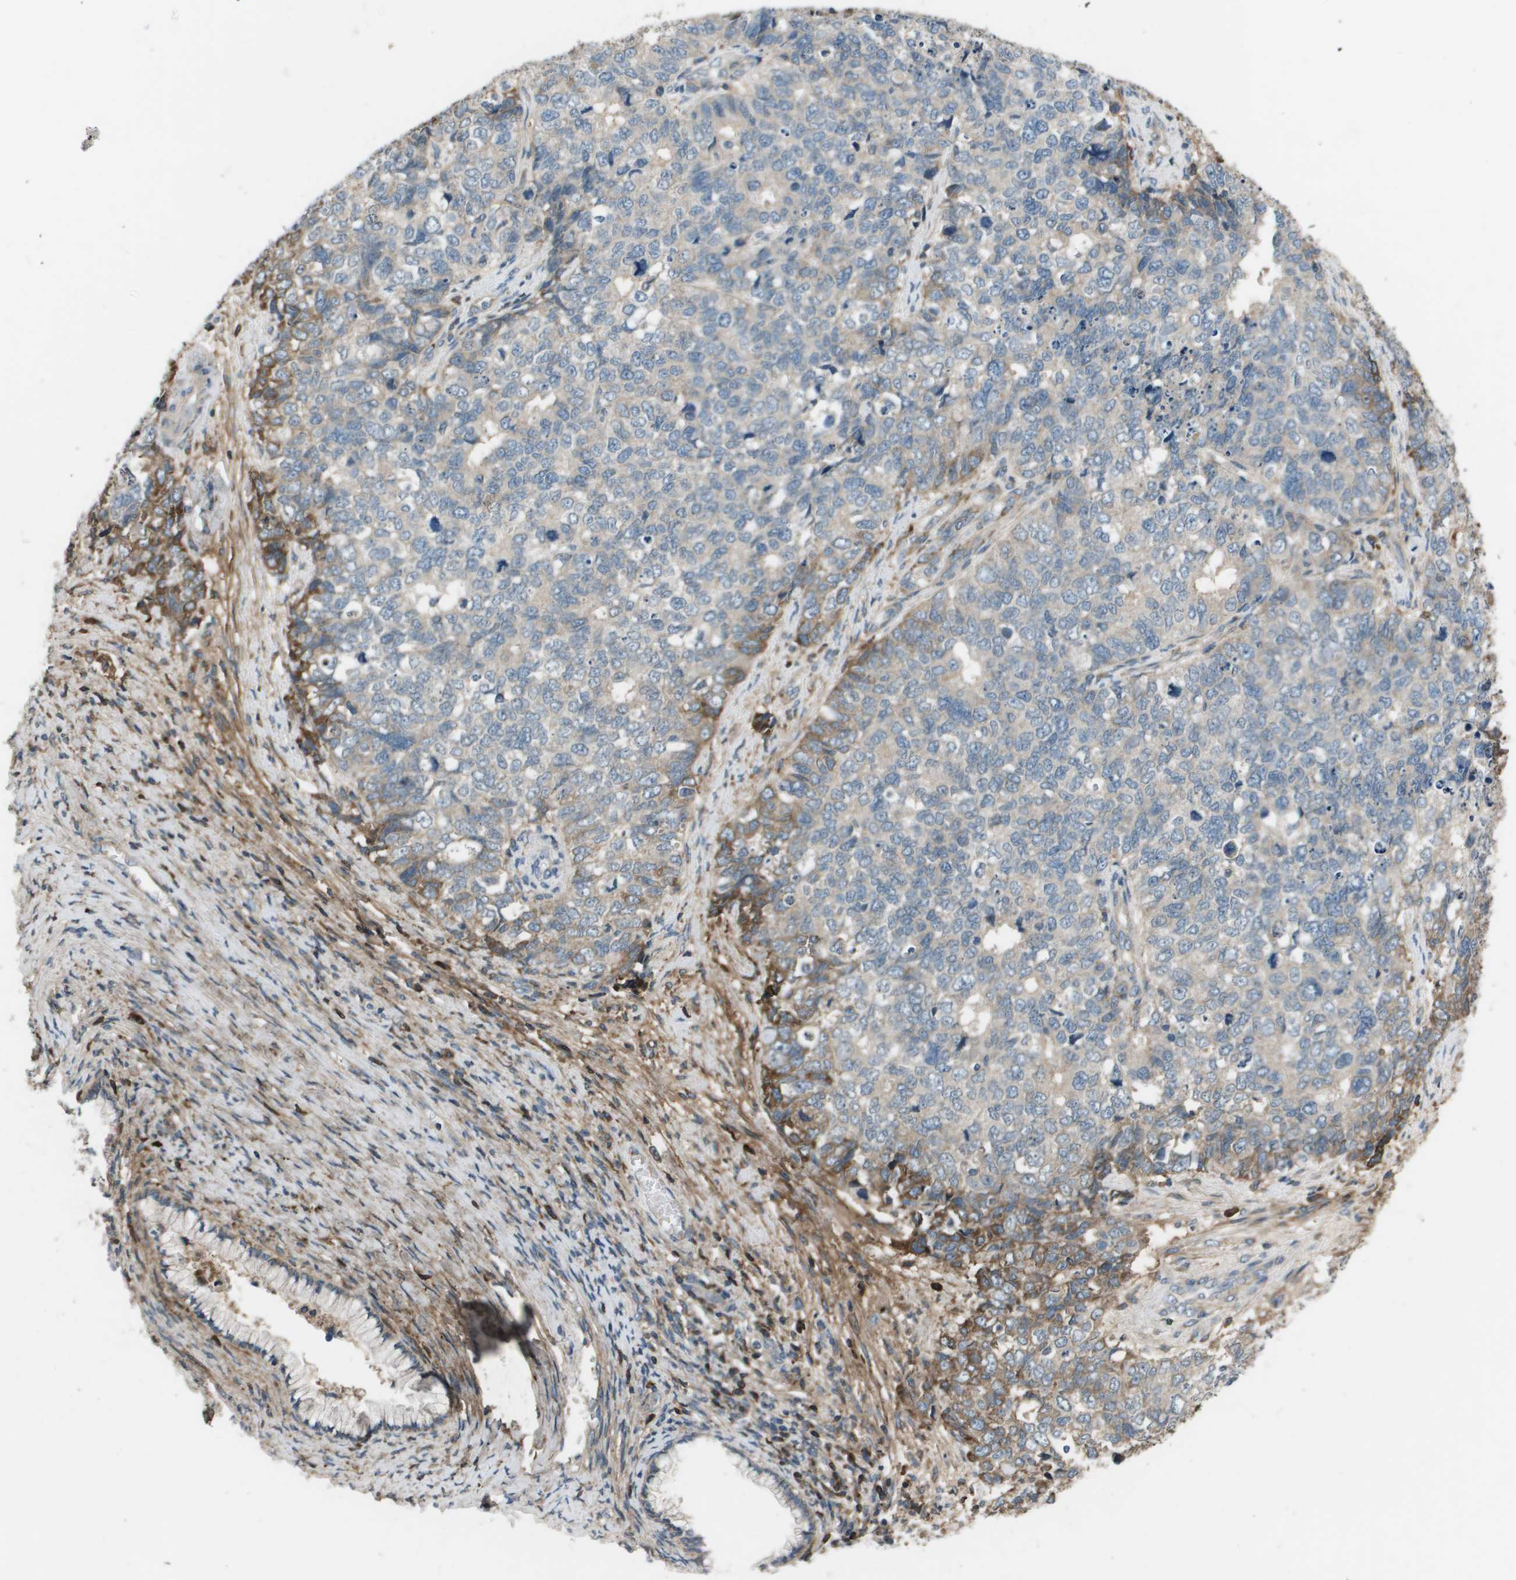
{"staining": {"intensity": "moderate", "quantity": "<25%", "location": "cytoplasmic/membranous"}, "tissue": "cervical cancer", "cell_type": "Tumor cells", "image_type": "cancer", "snomed": [{"axis": "morphology", "description": "Squamous cell carcinoma, NOS"}, {"axis": "topography", "description": "Cervix"}], "caption": "A low amount of moderate cytoplasmic/membranous staining is seen in approximately <25% of tumor cells in cervical cancer tissue.", "gene": "PCOLCE", "patient": {"sex": "female", "age": 63}}